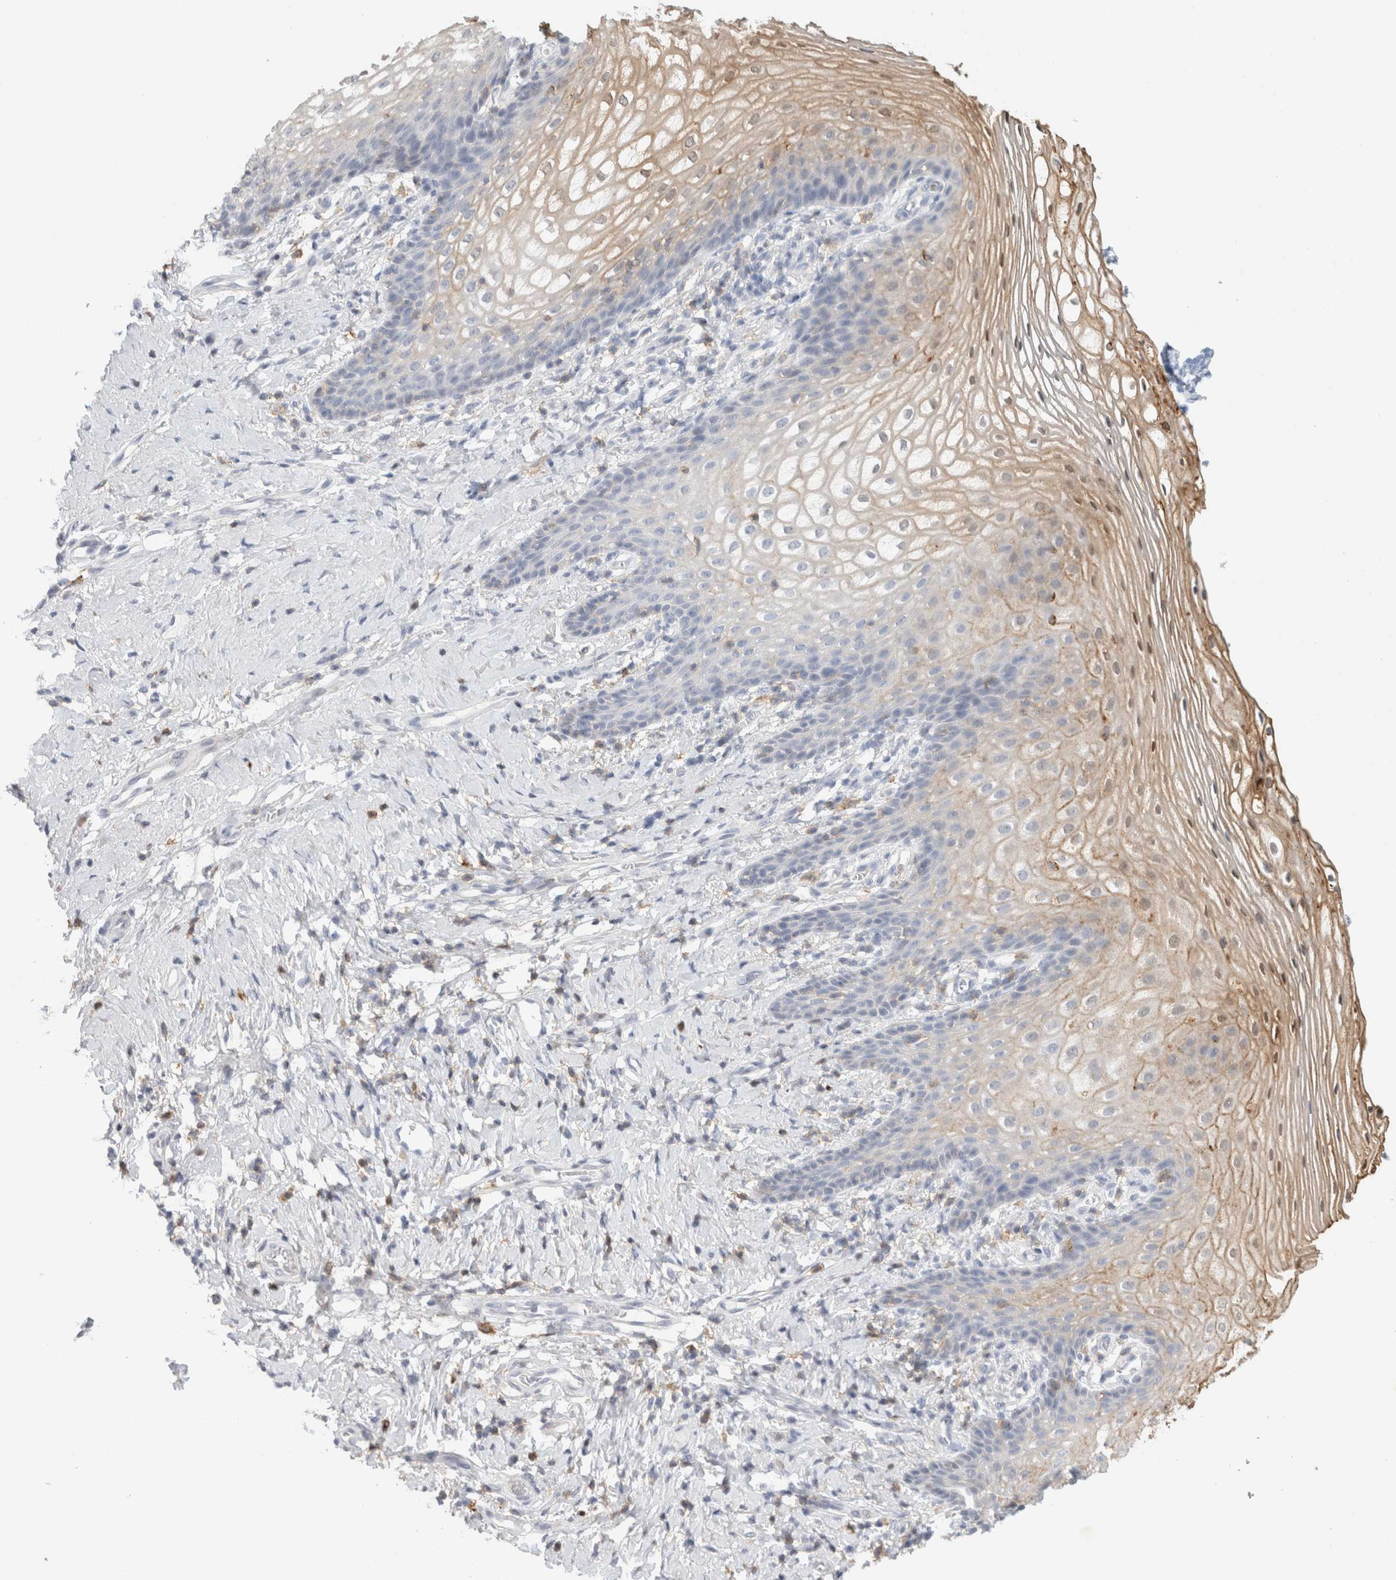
{"staining": {"intensity": "moderate", "quantity": "<25%", "location": "cytoplasmic/membranous,nuclear"}, "tissue": "vagina", "cell_type": "Squamous epithelial cells", "image_type": "normal", "snomed": [{"axis": "morphology", "description": "Normal tissue, NOS"}, {"axis": "topography", "description": "Vagina"}], "caption": "IHC (DAB) staining of benign human vagina exhibits moderate cytoplasmic/membranous,nuclear protein staining in about <25% of squamous epithelial cells.", "gene": "P2RY2", "patient": {"sex": "female", "age": 60}}